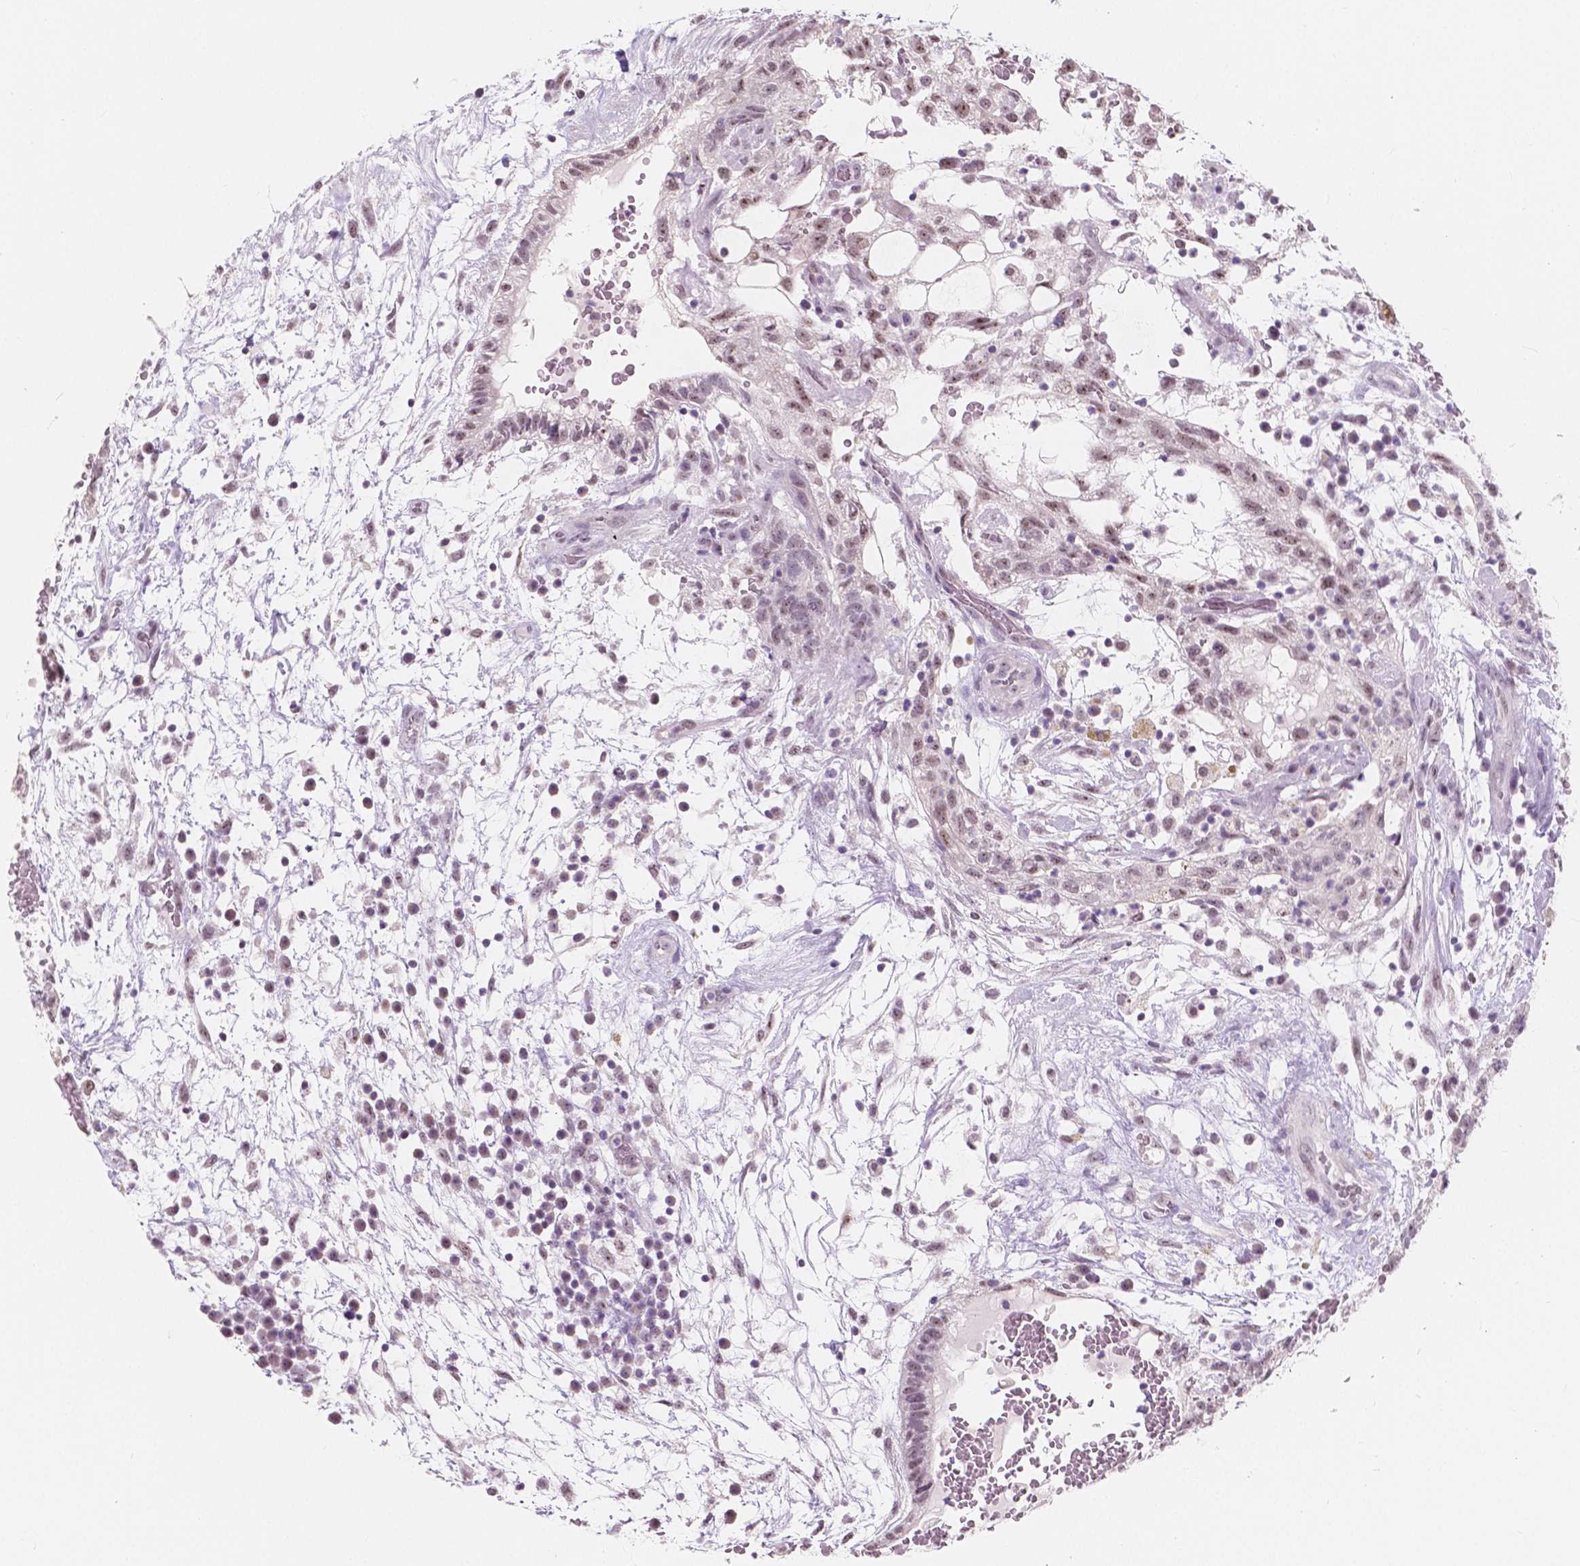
{"staining": {"intensity": "weak", "quantity": "25%-75%", "location": "nuclear"}, "tissue": "testis cancer", "cell_type": "Tumor cells", "image_type": "cancer", "snomed": [{"axis": "morphology", "description": "Normal tissue, NOS"}, {"axis": "morphology", "description": "Carcinoma, Embryonal, NOS"}, {"axis": "topography", "description": "Testis"}], "caption": "A high-resolution image shows IHC staining of embryonal carcinoma (testis), which displays weak nuclear expression in about 25%-75% of tumor cells. (IHC, brightfield microscopy, high magnification).", "gene": "NOLC1", "patient": {"sex": "male", "age": 32}}